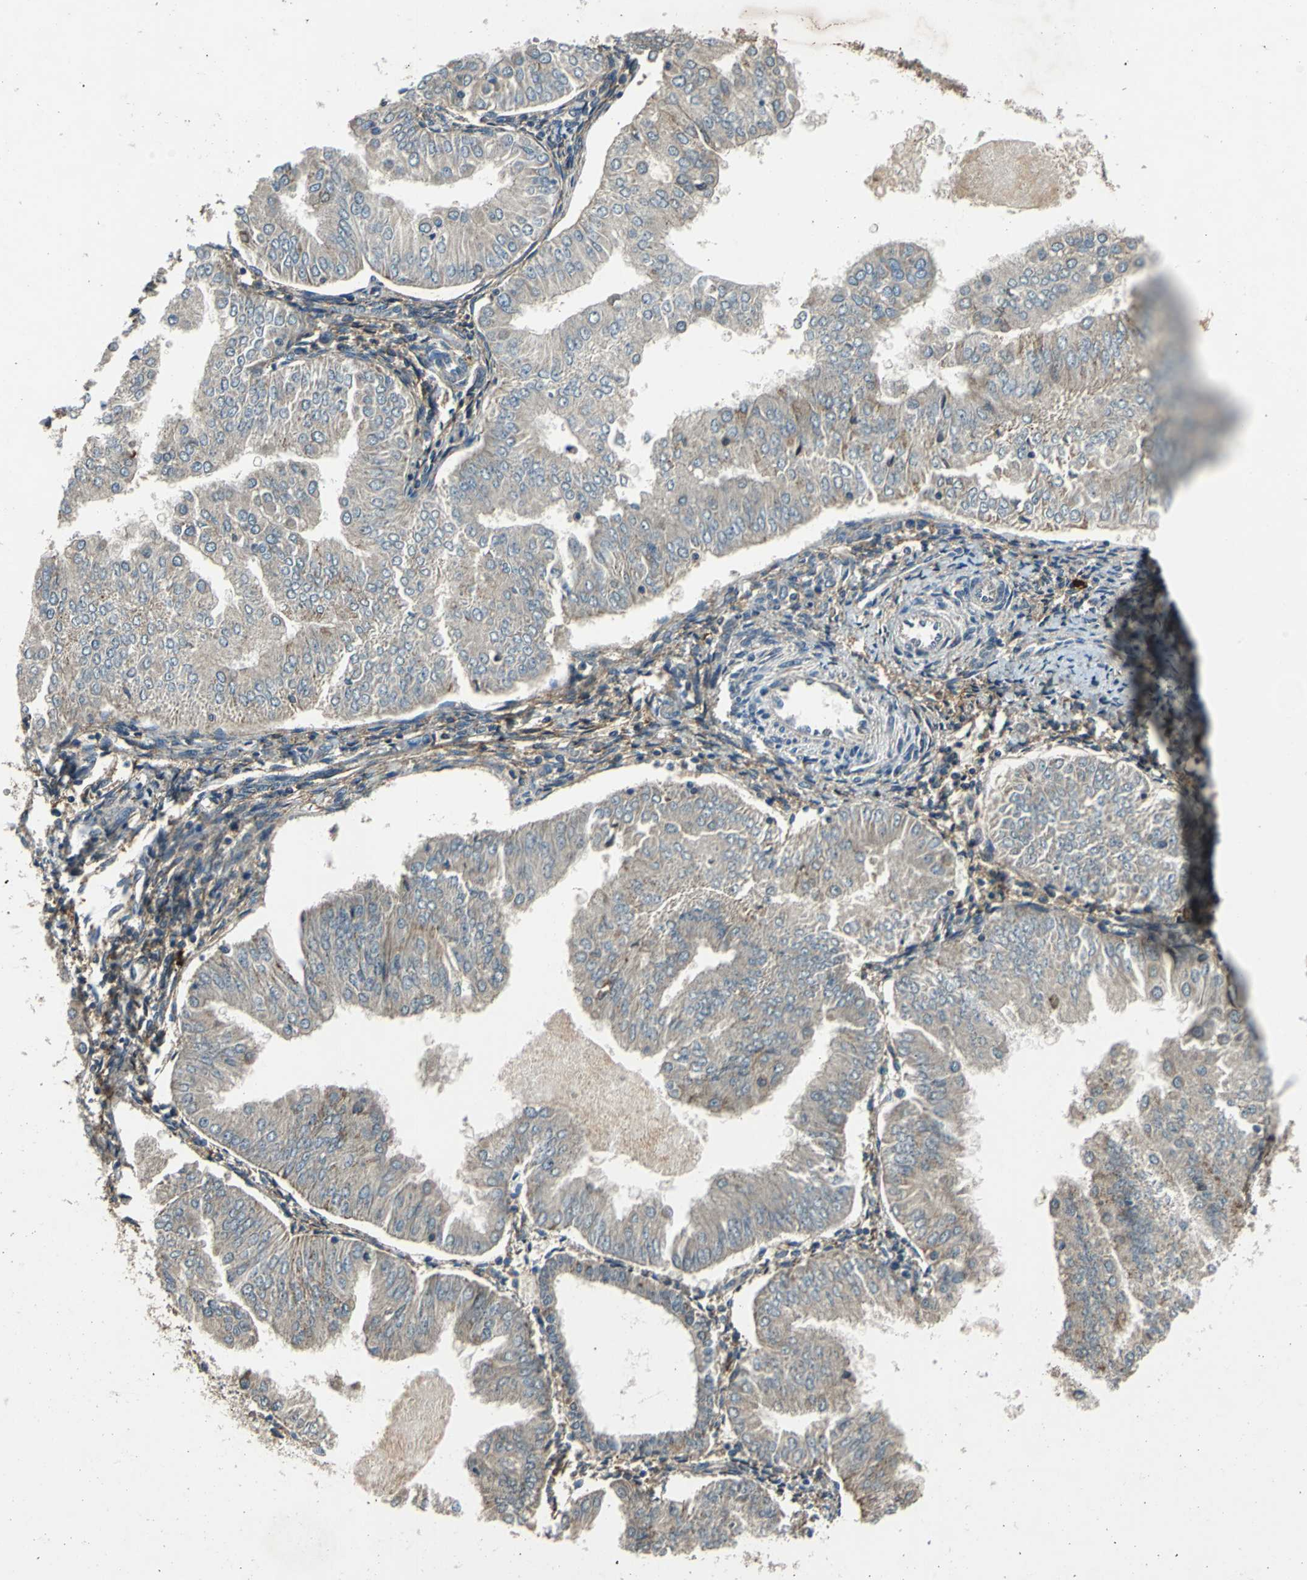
{"staining": {"intensity": "weak", "quantity": "25%-75%", "location": "cytoplasmic/membranous"}, "tissue": "endometrial cancer", "cell_type": "Tumor cells", "image_type": "cancer", "snomed": [{"axis": "morphology", "description": "Adenocarcinoma, NOS"}, {"axis": "topography", "description": "Endometrium"}], "caption": "Immunohistochemistry micrograph of neoplastic tissue: human endometrial cancer stained using immunohistochemistry displays low levels of weak protein expression localized specifically in the cytoplasmic/membranous of tumor cells, appearing as a cytoplasmic/membranous brown color.", "gene": "SLC19A2", "patient": {"sex": "female", "age": 53}}